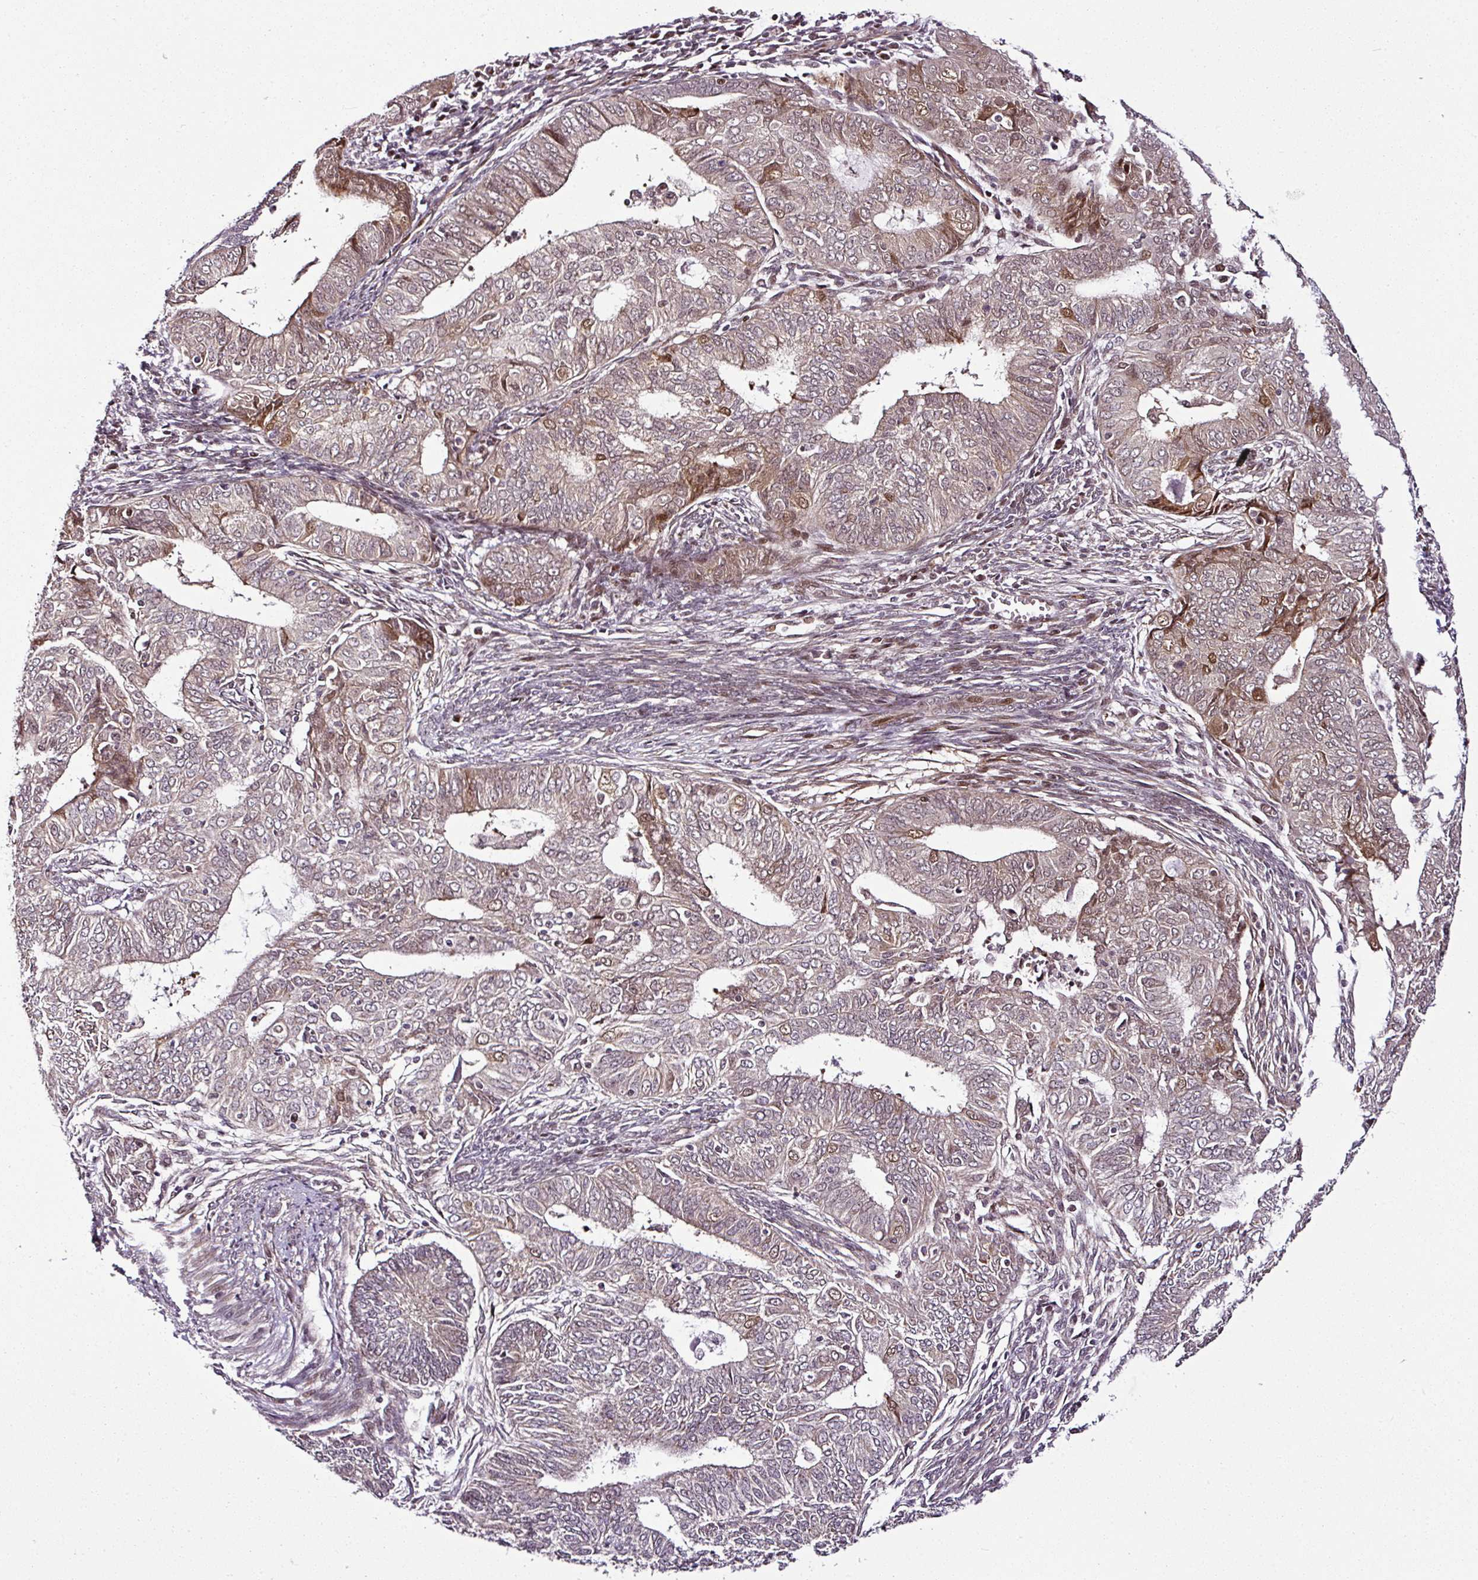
{"staining": {"intensity": "moderate", "quantity": "<25%", "location": "cytoplasmic/membranous,nuclear"}, "tissue": "endometrial cancer", "cell_type": "Tumor cells", "image_type": "cancer", "snomed": [{"axis": "morphology", "description": "Adenocarcinoma, NOS"}, {"axis": "topography", "description": "Endometrium"}], "caption": "DAB immunohistochemical staining of endometrial cancer (adenocarcinoma) exhibits moderate cytoplasmic/membranous and nuclear protein positivity in about <25% of tumor cells. (IHC, brightfield microscopy, high magnification).", "gene": "COPRS", "patient": {"sex": "female", "age": 62}}